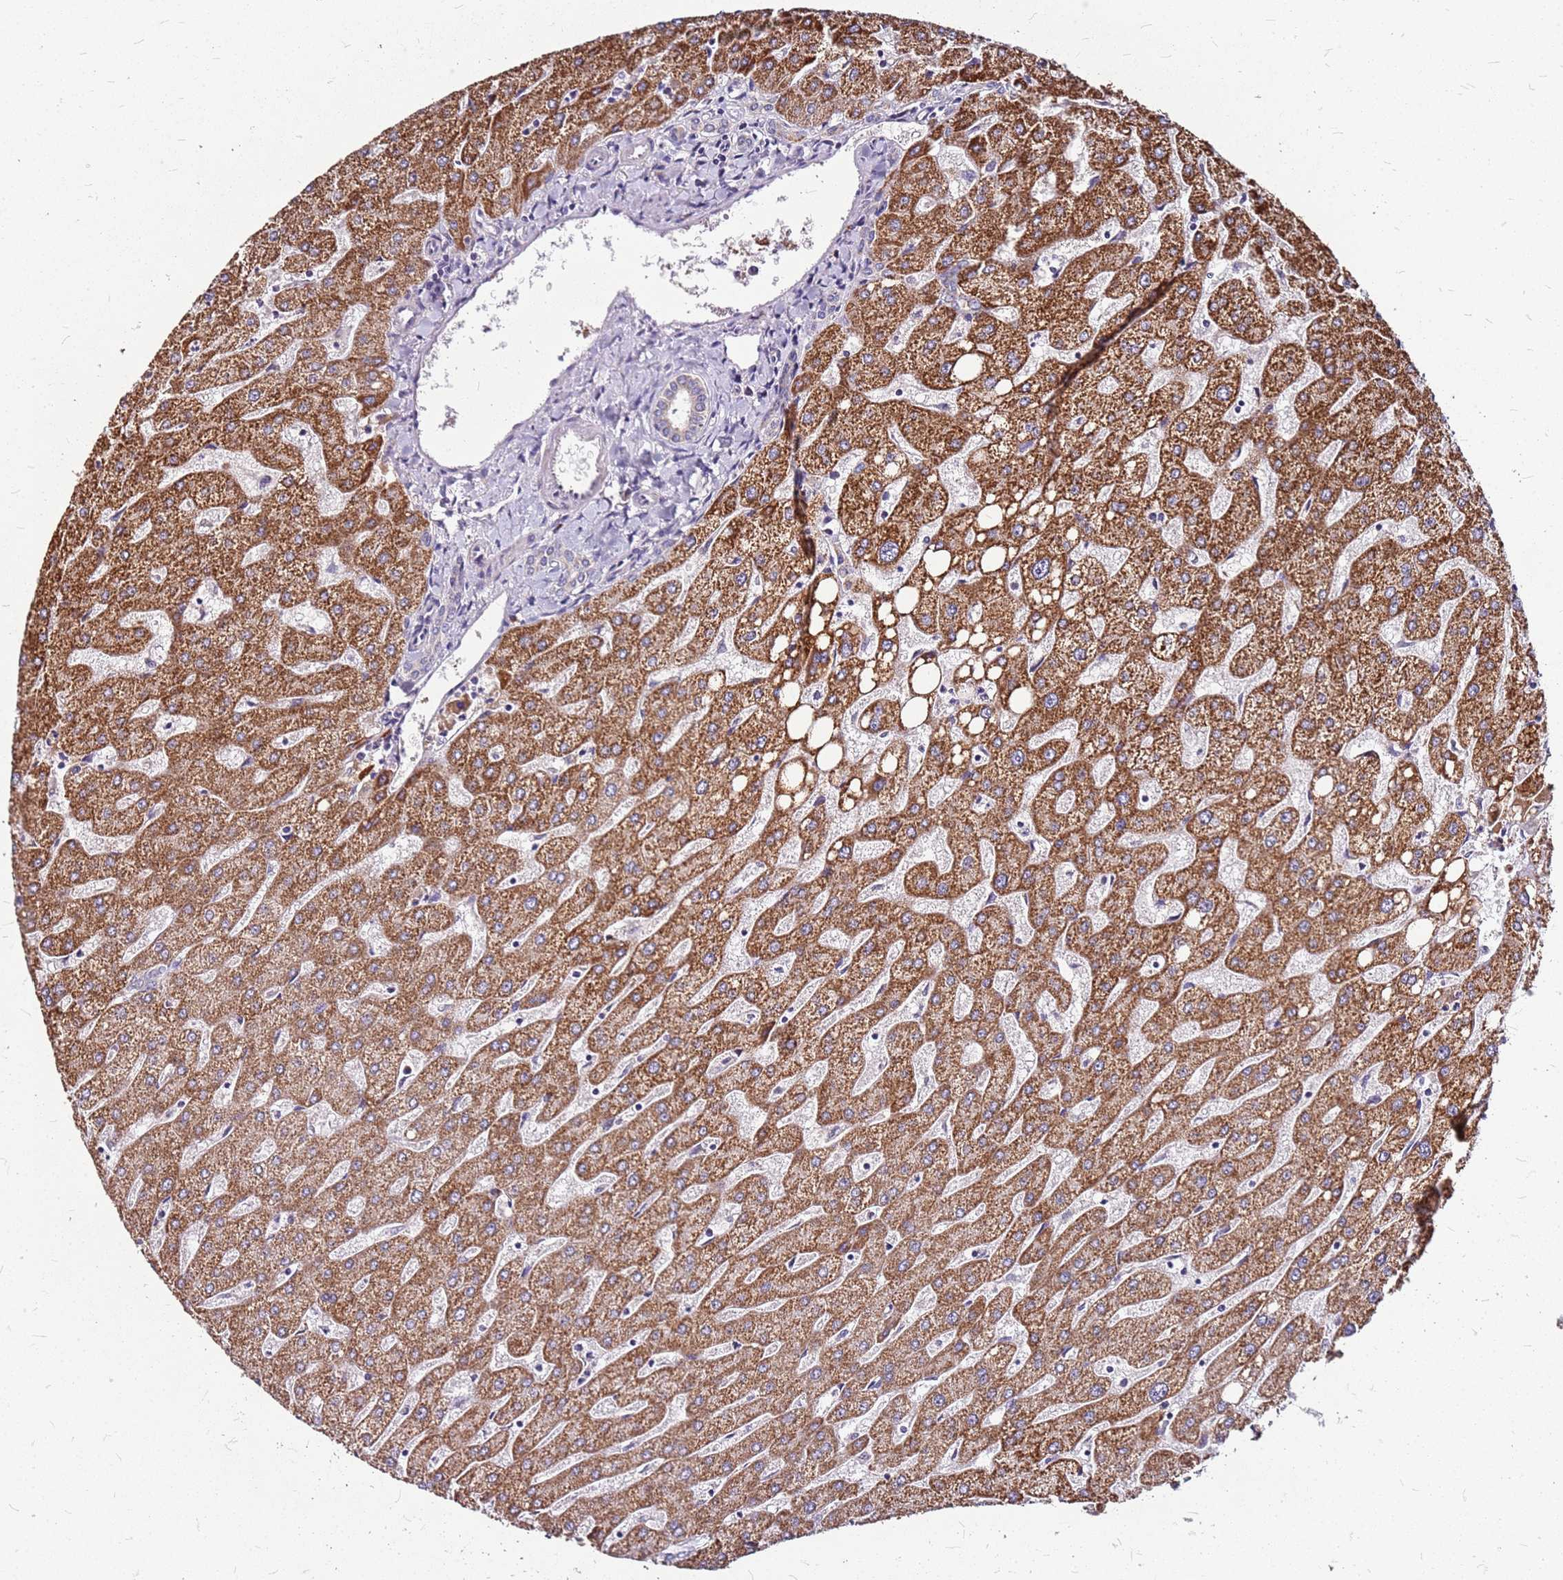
{"staining": {"intensity": "negative", "quantity": "none", "location": "none"}, "tissue": "liver", "cell_type": "Cholangiocytes", "image_type": "normal", "snomed": [{"axis": "morphology", "description": "Normal tissue, NOS"}, {"axis": "topography", "description": "Liver"}], "caption": "Immunohistochemistry (IHC) of benign liver demonstrates no expression in cholangiocytes.", "gene": "DCDC2C", "patient": {"sex": "male", "age": 67}}